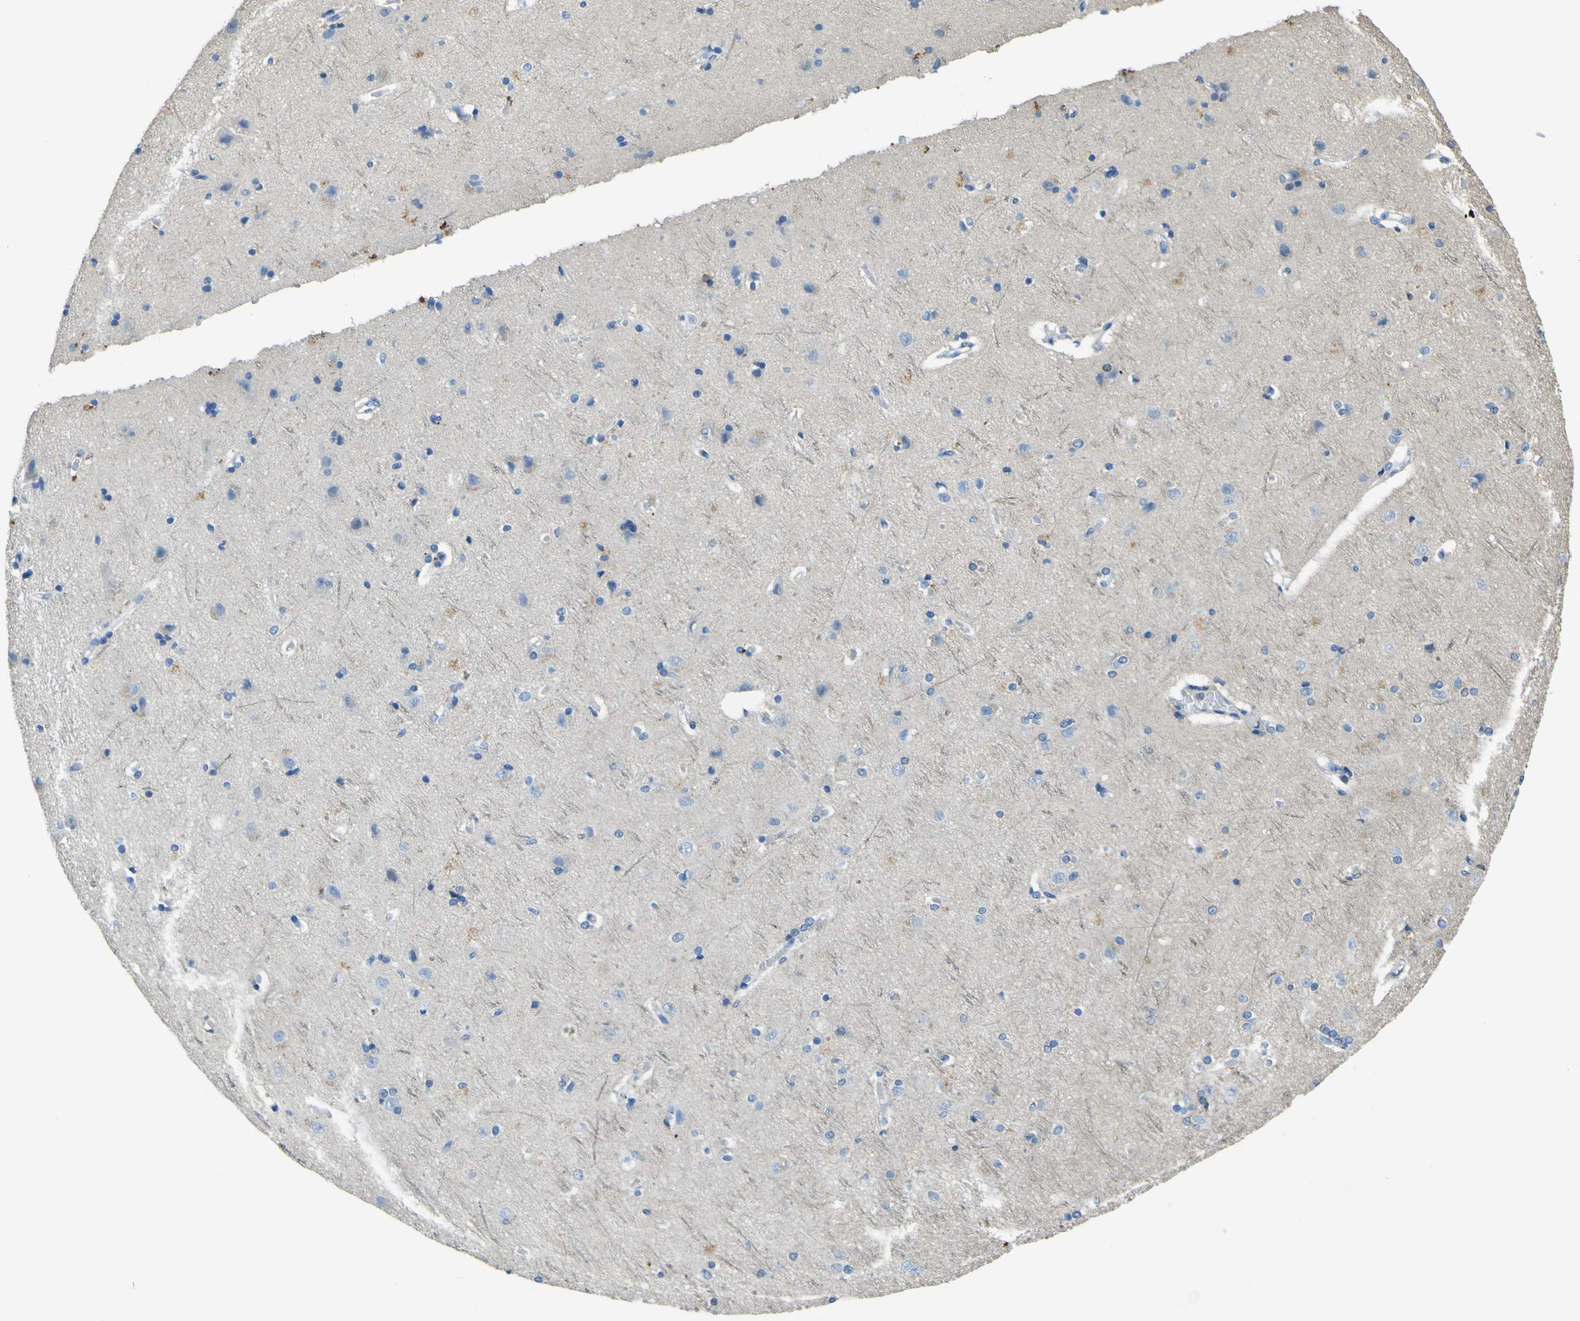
{"staining": {"intensity": "negative", "quantity": "none", "location": "none"}, "tissue": "cerebral cortex", "cell_type": "Endothelial cells", "image_type": "normal", "snomed": [{"axis": "morphology", "description": "Normal tissue, NOS"}, {"axis": "topography", "description": "Cerebral cortex"}], "caption": "IHC of unremarkable cerebral cortex exhibits no positivity in endothelial cells. (Brightfield microscopy of DAB immunohistochemistry at high magnification).", "gene": "OGN", "patient": {"sex": "female", "age": 54}}